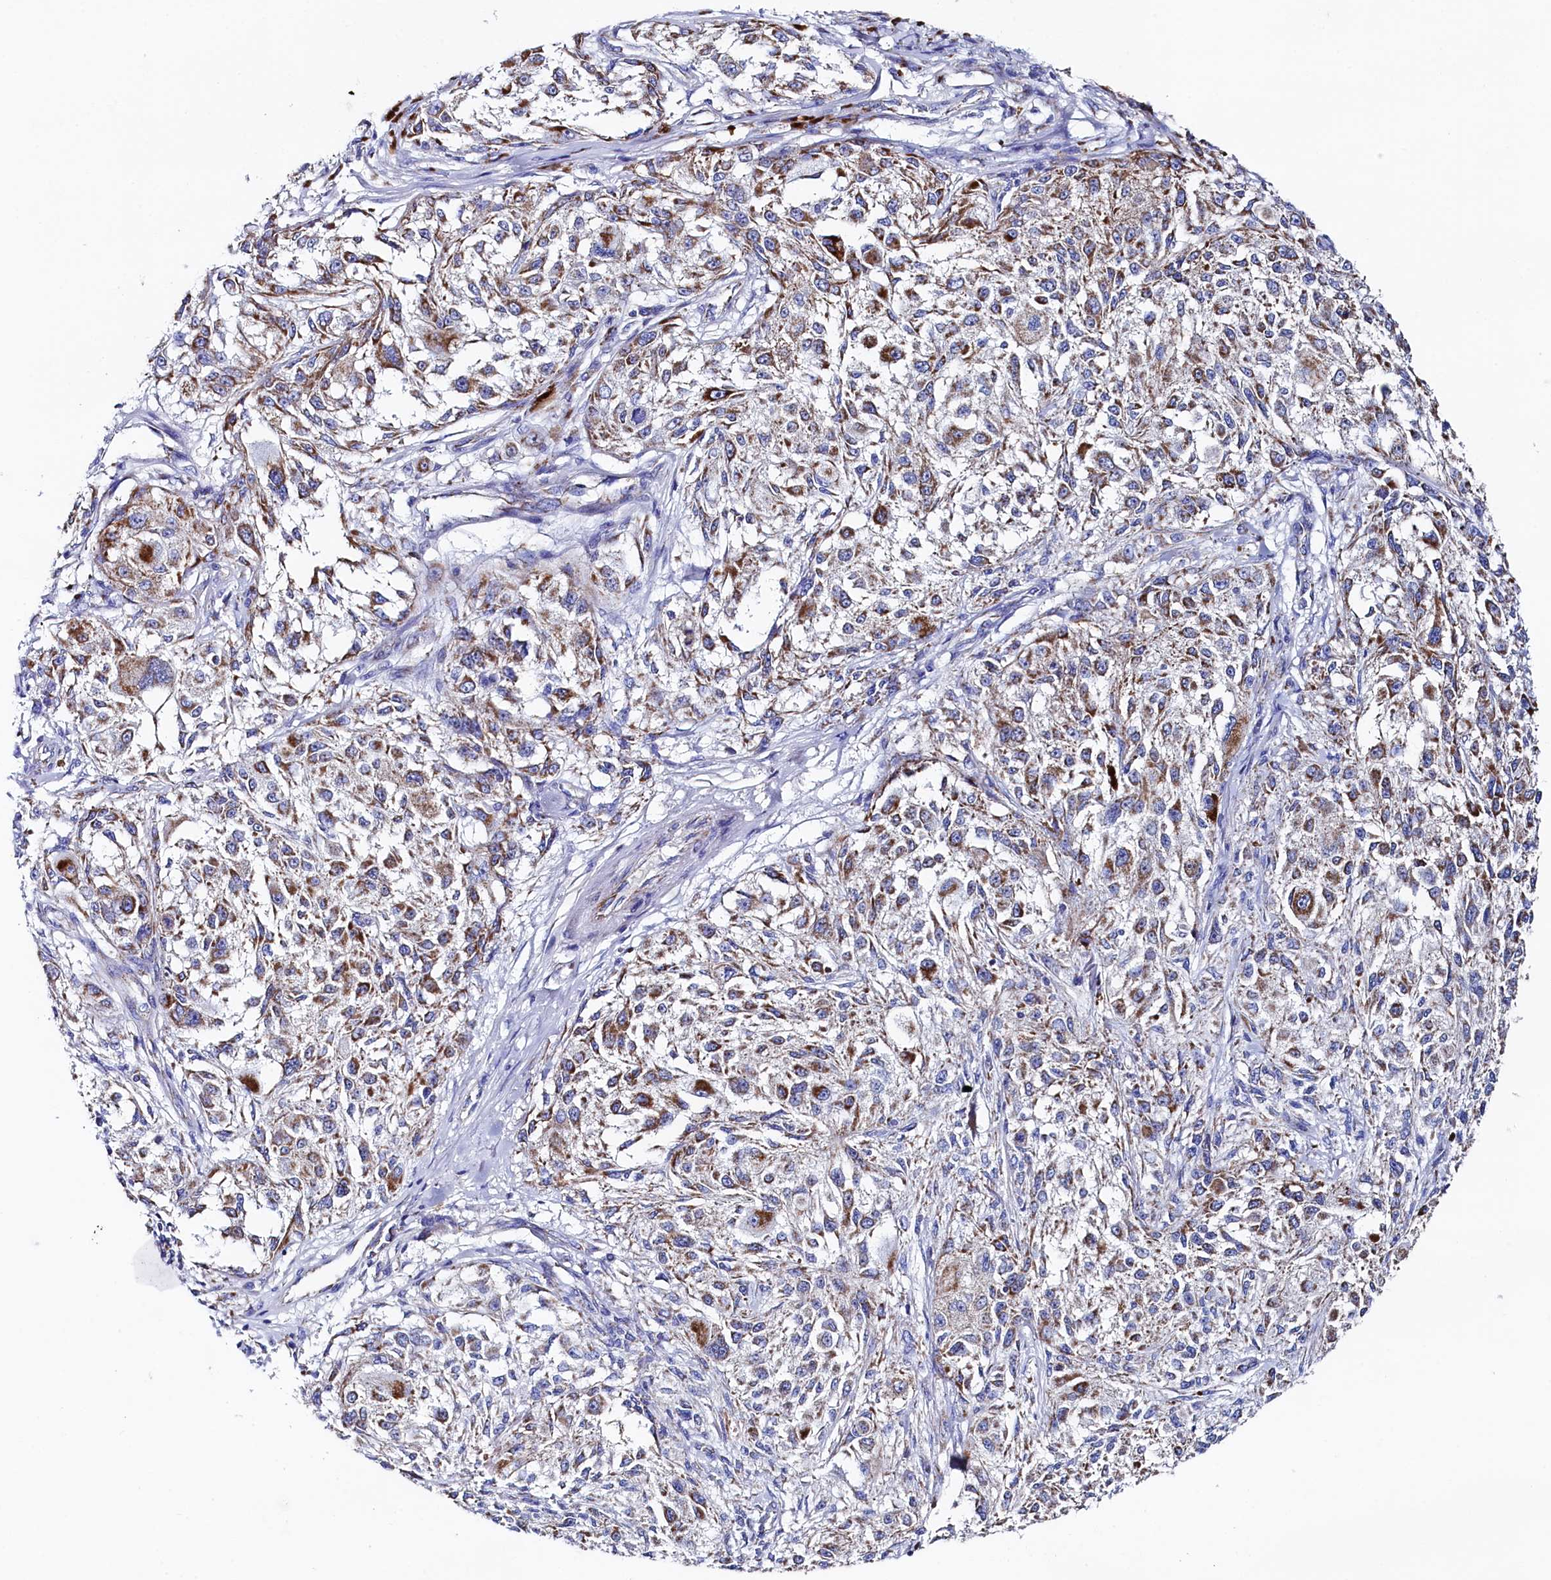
{"staining": {"intensity": "moderate", "quantity": ">75%", "location": "cytoplasmic/membranous"}, "tissue": "melanoma", "cell_type": "Tumor cells", "image_type": "cancer", "snomed": [{"axis": "morphology", "description": "Necrosis, NOS"}, {"axis": "morphology", "description": "Malignant melanoma, NOS"}, {"axis": "topography", "description": "Skin"}], "caption": "A photomicrograph of melanoma stained for a protein demonstrates moderate cytoplasmic/membranous brown staining in tumor cells.", "gene": "MMAB", "patient": {"sex": "female", "age": 87}}